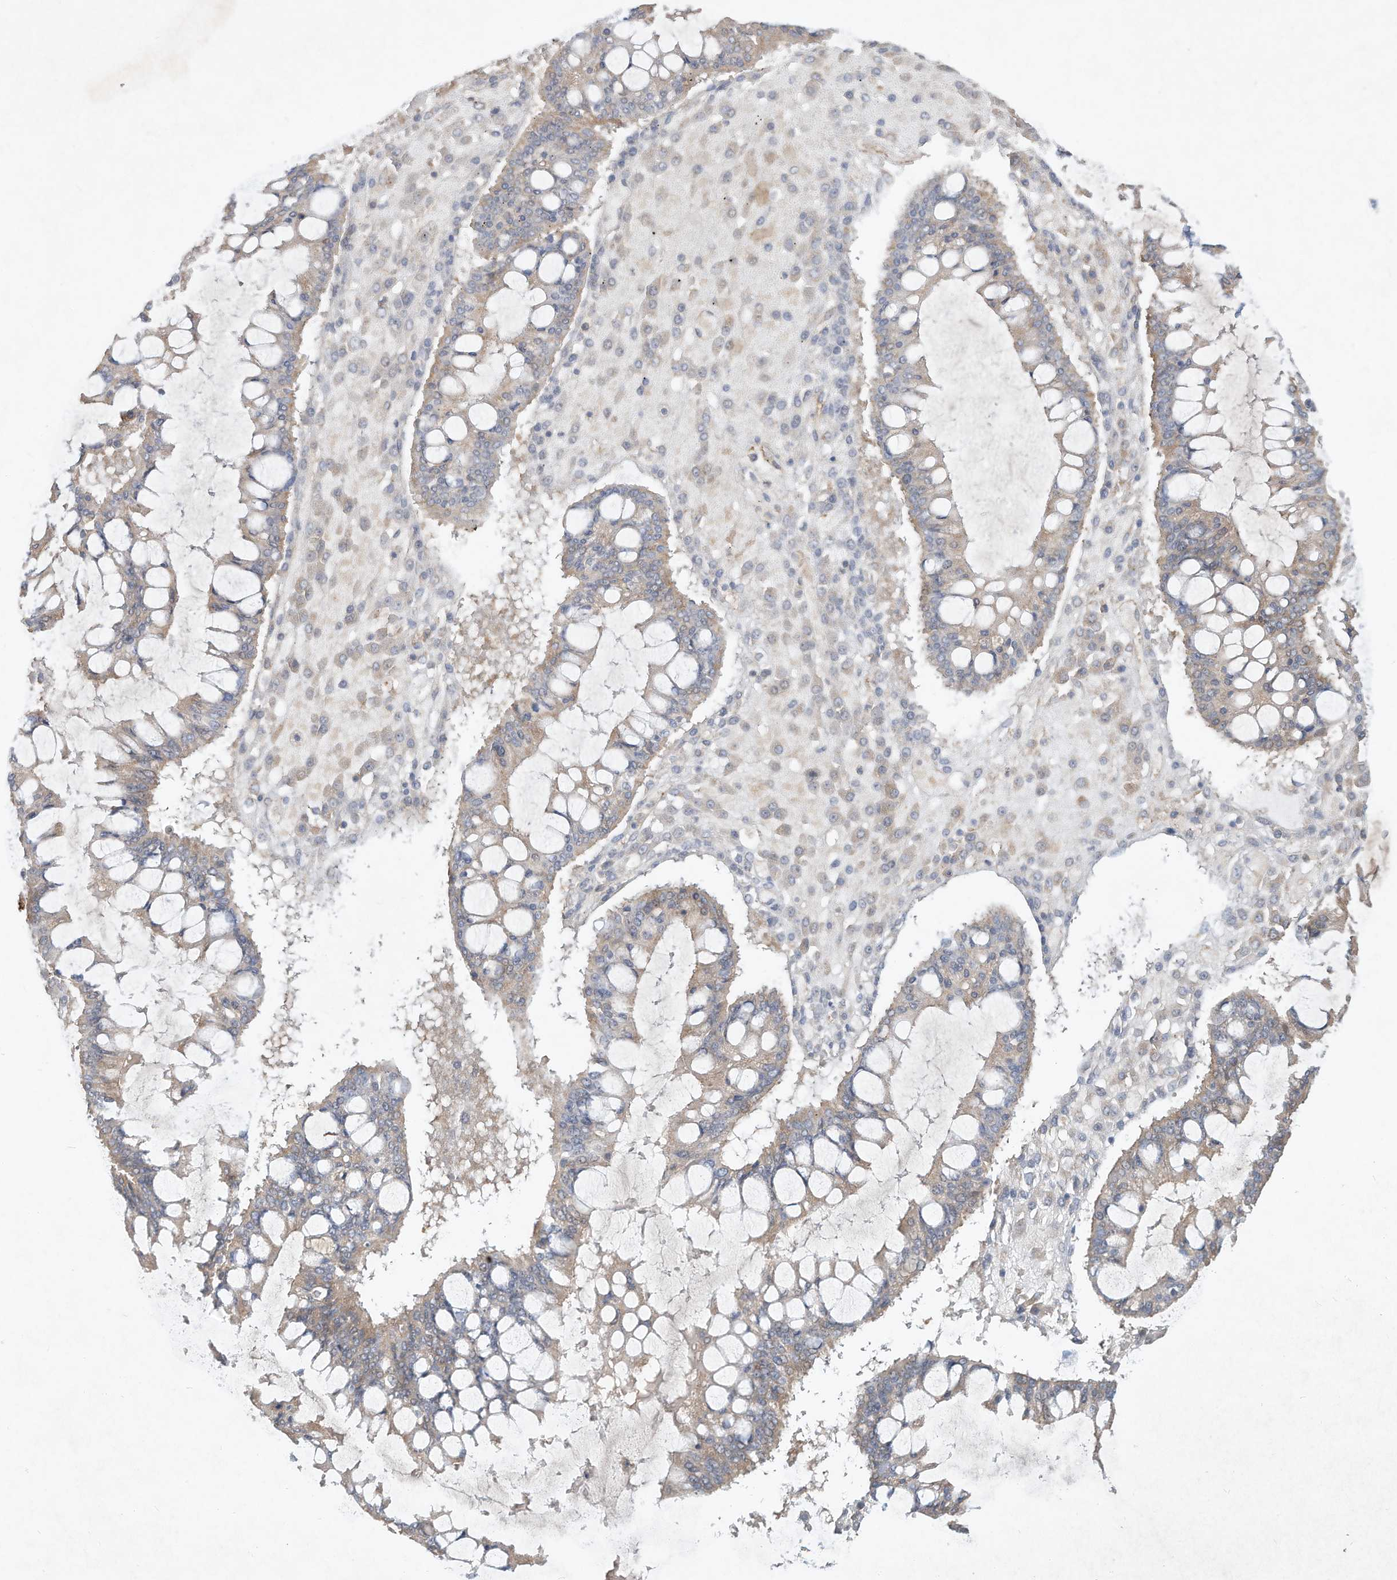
{"staining": {"intensity": "weak", "quantity": "25%-75%", "location": "cytoplasmic/membranous"}, "tissue": "ovarian cancer", "cell_type": "Tumor cells", "image_type": "cancer", "snomed": [{"axis": "morphology", "description": "Cystadenocarcinoma, mucinous, NOS"}, {"axis": "topography", "description": "Ovary"}], "caption": "Tumor cells display low levels of weak cytoplasmic/membranous expression in approximately 25%-75% of cells in mucinous cystadenocarcinoma (ovarian).", "gene": "HTR5A", "patient": {"sex": "female", "age": 73}}